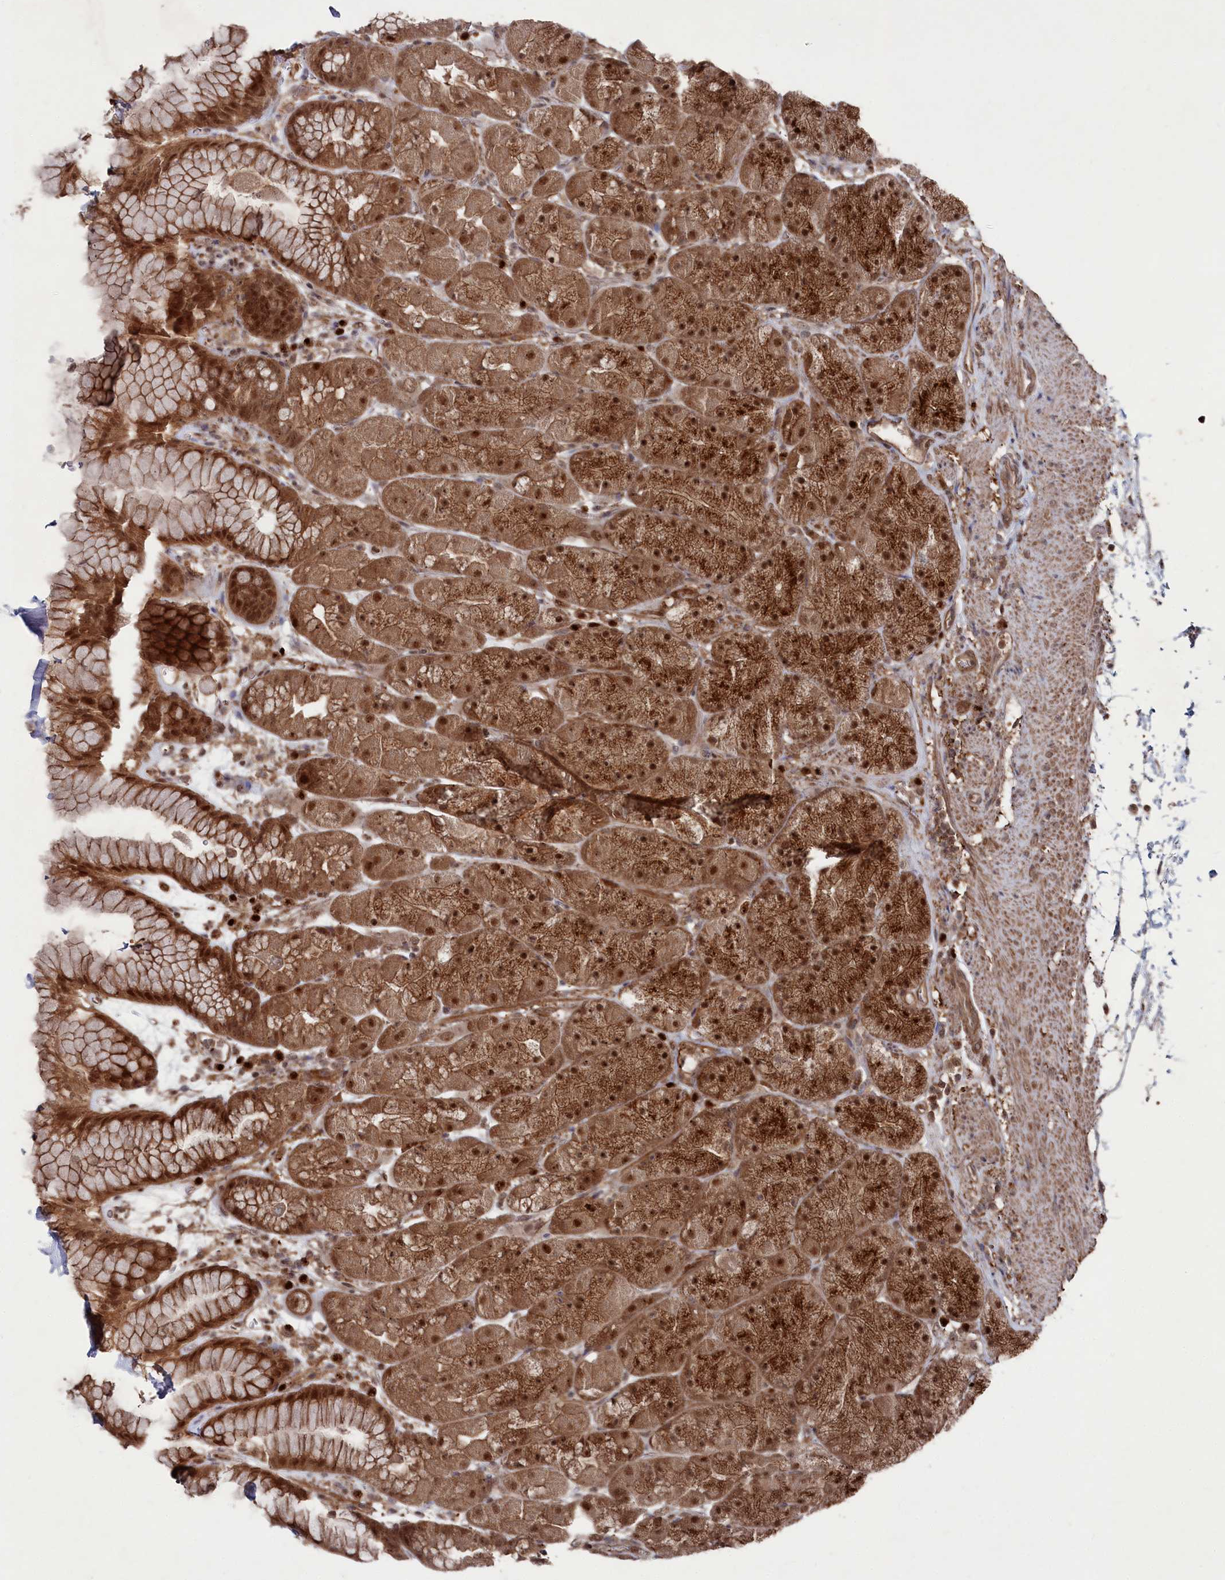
{"staining": {"intensity": "strong", "quantity": ">75%", "location": "cytoplasmic/membranous,nuclear"}, "tissue": "stomach", "cell_type": "Glandular cells", "image_type": "normal", "snomed": [{"axis": "morphology", "description": "Normal tissue, NOS"}, {"axis": "topography", "description": "Stomach, upper"}, {"axis": "topography", "description": "Stomach, lower"}], "caption": "About >75% of glandular cells in normal human stomach exhibit strong cytoplasmic/membranous,nuclear protein expression as visualized by brown immunohistochemical staining.", "gene": "BORCS7", "patient": {"sex": "male", "age": 67}}